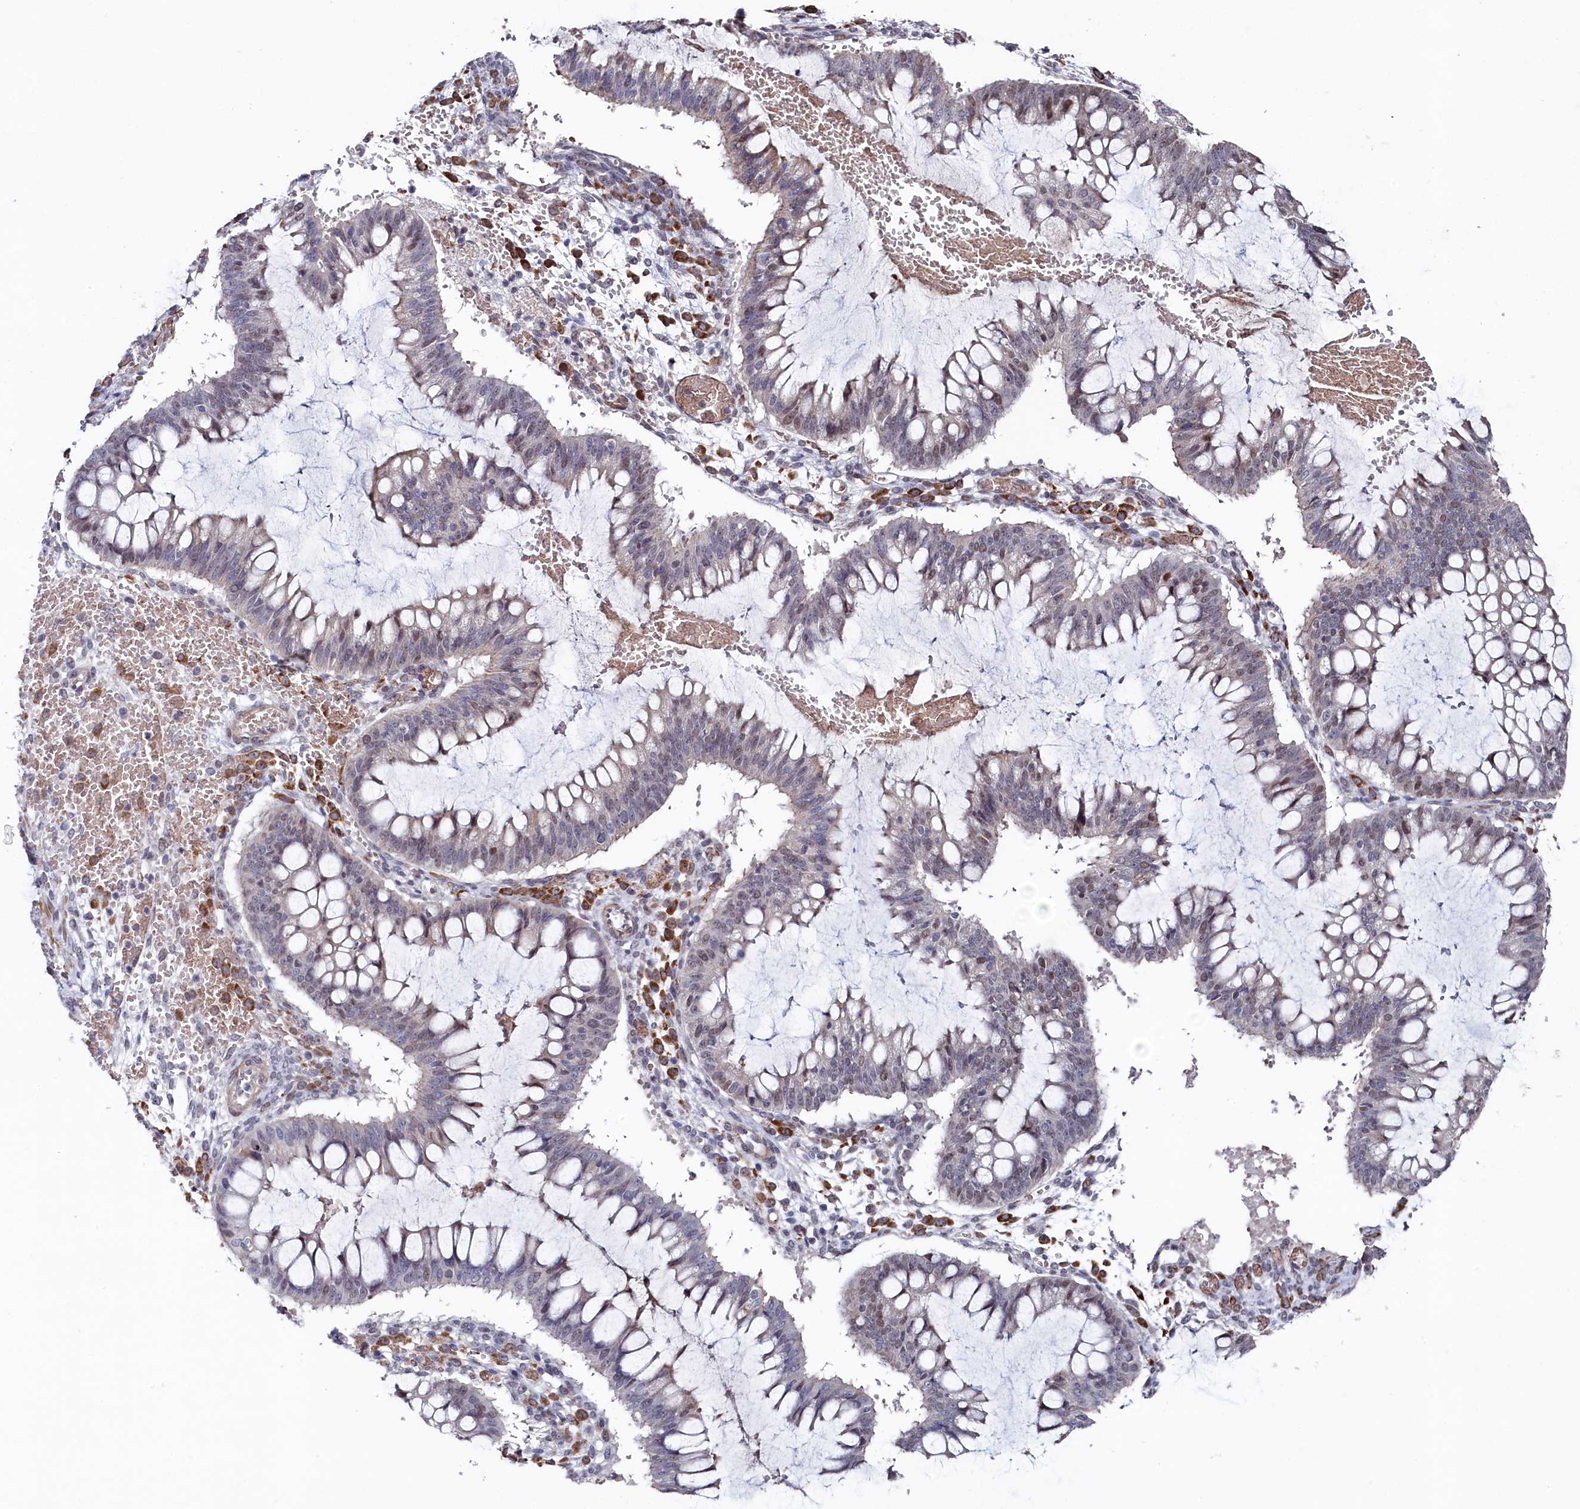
{"staining": {"intensity": "weak", "quantity": "<25%", "location": "nuclear"}, "tissue": "ovarian cancer", "cell_type": "Tumor cells", "image_type": "cancer", "snomed": [{"axis": "morphology", "description": "Cystadenocarcinoma, mucinous, NOS"}, {"axis": "topography", "description": "Ovary"}], "caption": "An immunohistochemistry (IHC) photomicrograph of mucinous cystadenocarcinoma (ovarian) is shown. There is no staining in tumor cells of mucinous cystadenocarcinoma (ovarian). (DAB (3,3'-diaminobenzidine) immunohistochemistry (IHC), high magnification).", "gene": "TIGD4", "patient": {"sex": "female", "age": 73}}